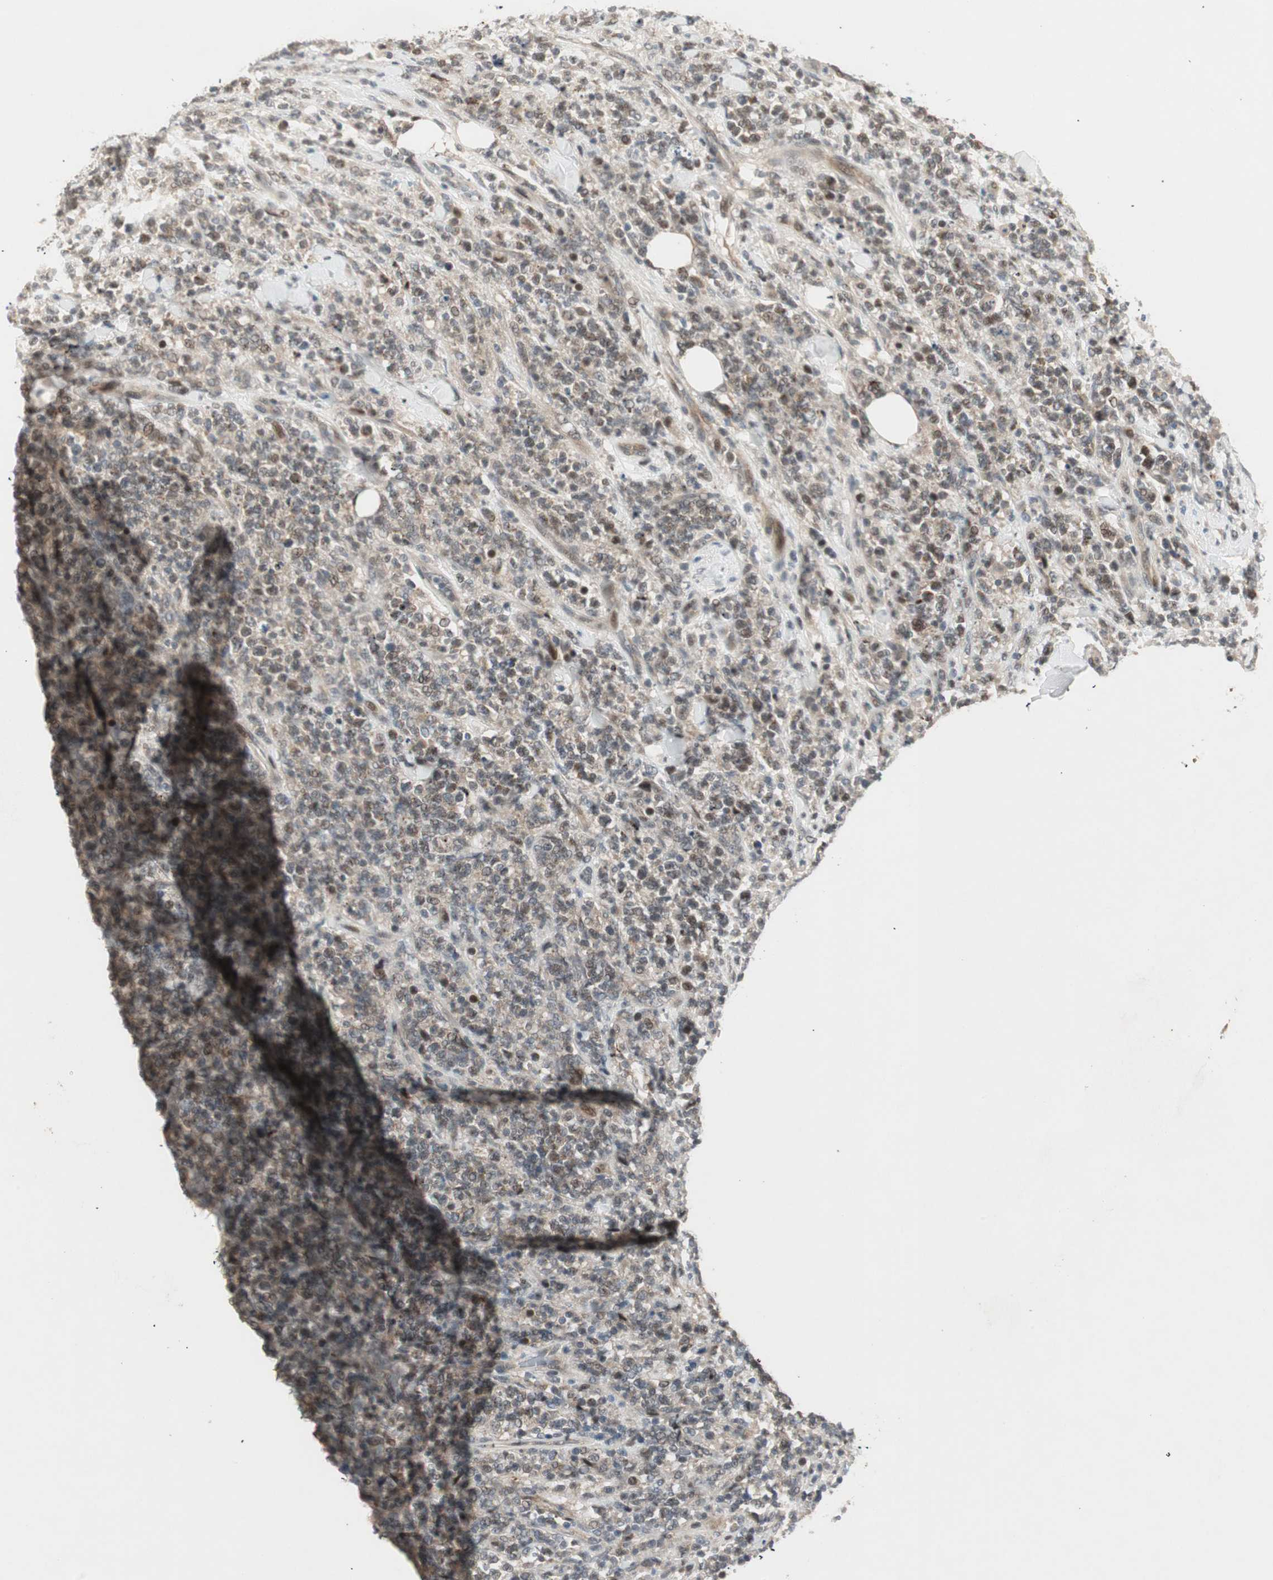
{"staining": {"intensity": "weak", "quantity": "<25%", "location": "cytoplasmic/membranous,nuclear"}, "tissue": "lymphoma", "cell_type": "Tumor cells", "image_type": "cancer", "snomed": [{"axis": "morphology", "description": "Malignant lymphoma, non-Hodgkin's type, High grade"}, {"axis": "topography", "description": "Soft tissue"}], "caption": "This is a image of IHC staining of lymphoma, which shows no expression in tumor cells. The staining is performed using DAB (3,3'-diaminobenzidine) brown chromogen with nuclei counter-stained in using hematoxylin.", "gene": "ACSL5", "patient": {"sex": "male", "age": 18}}